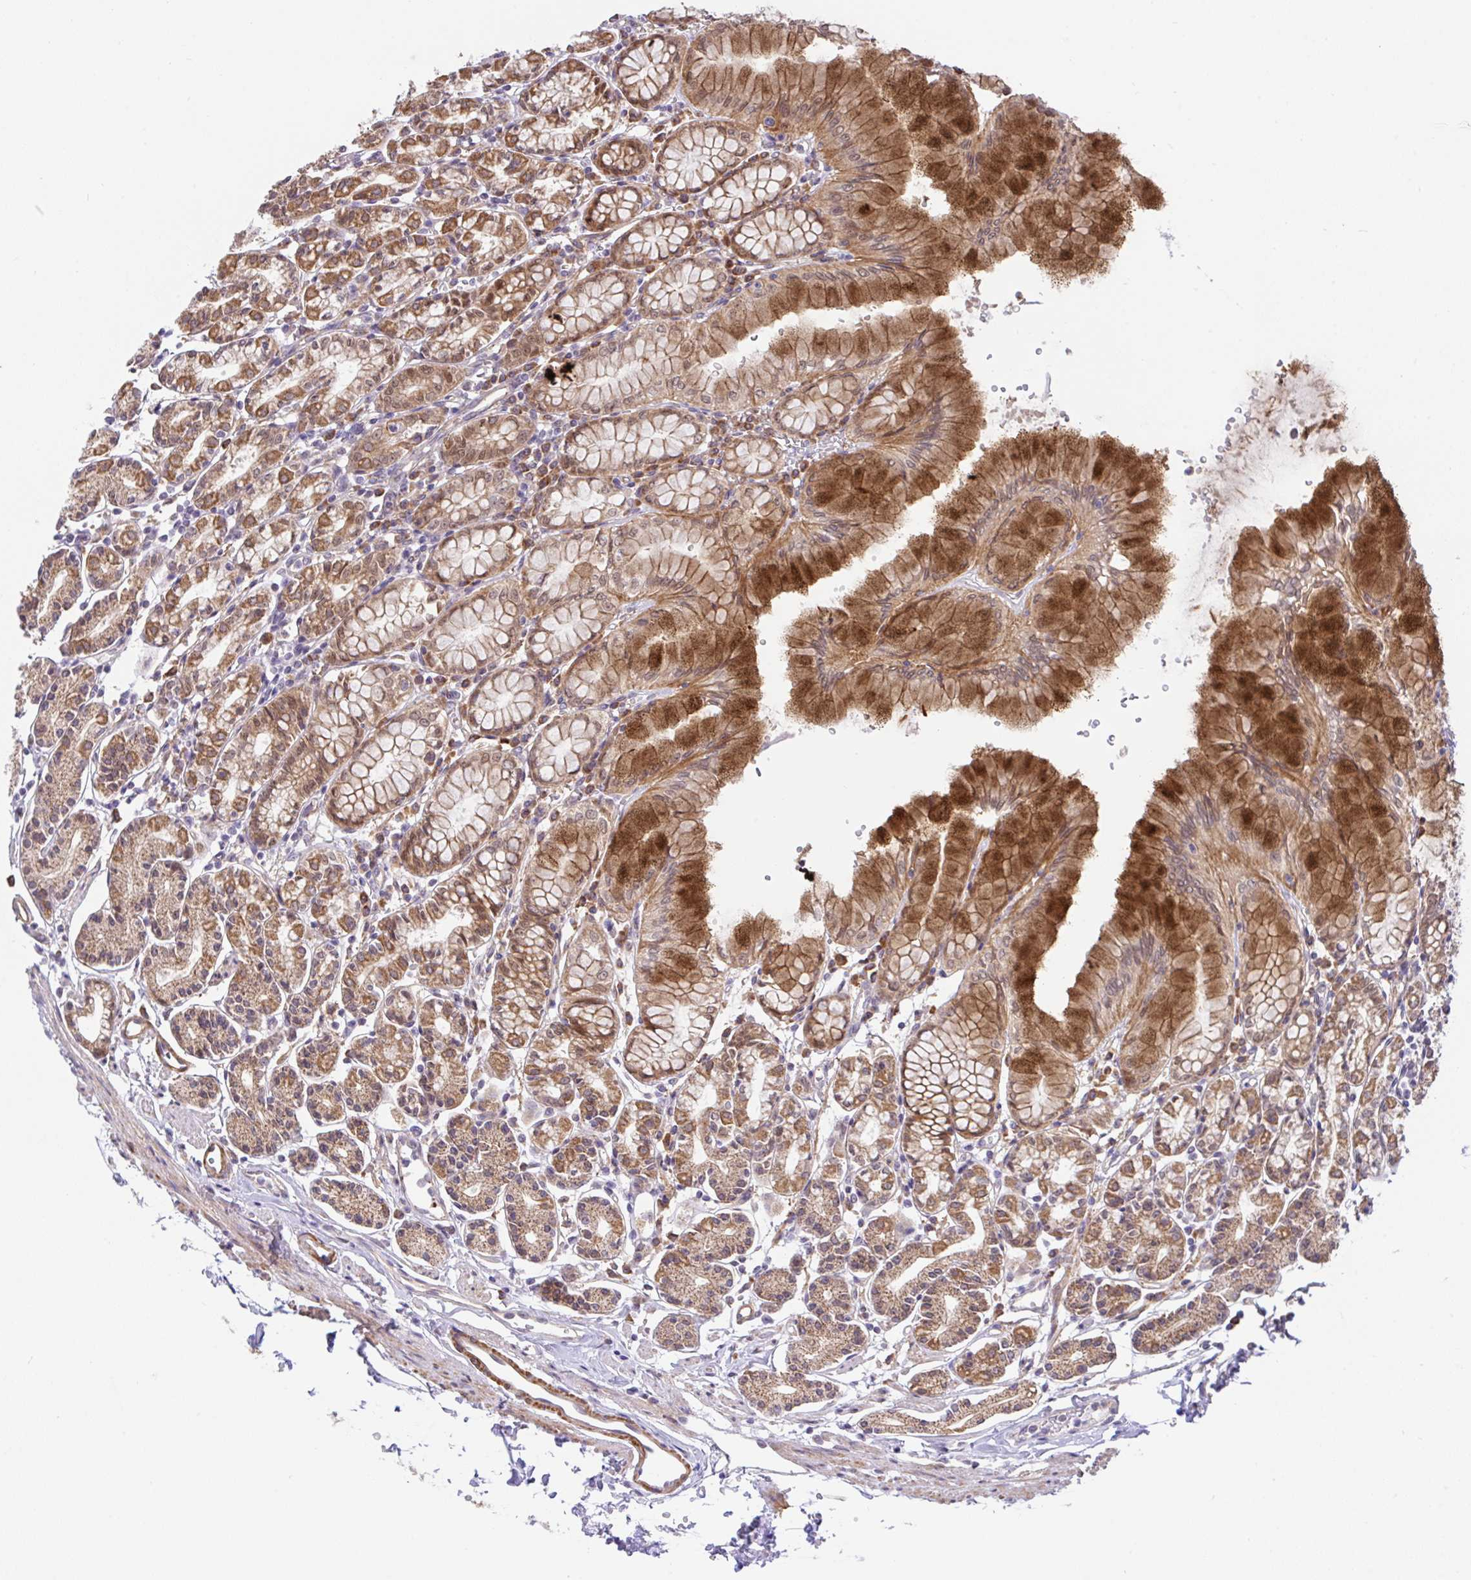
{"staining": {"intensity": "strong", "quantity": ">75%", "location": "cytoplasmic/membranous,nuclear"}, "tissue": "stomach", "cell_type": "Glandular cells", "image_type": "normal", "snomed": [{"axis": "morphology", "description": "Normal tissue, NOS"}, {"axis": "topography", "description": "Stomach"}], "caption": "Immunohistochemistry (IHC) photomicrograph of normal stomach stained for a protein (brown), which exhibits high levels of strong cytoplasmic/membranous,nuclear positivity in about >75% of glandular cells.", "gene": "DLEU7", "patient": {"sex": "female", "age": 62}}